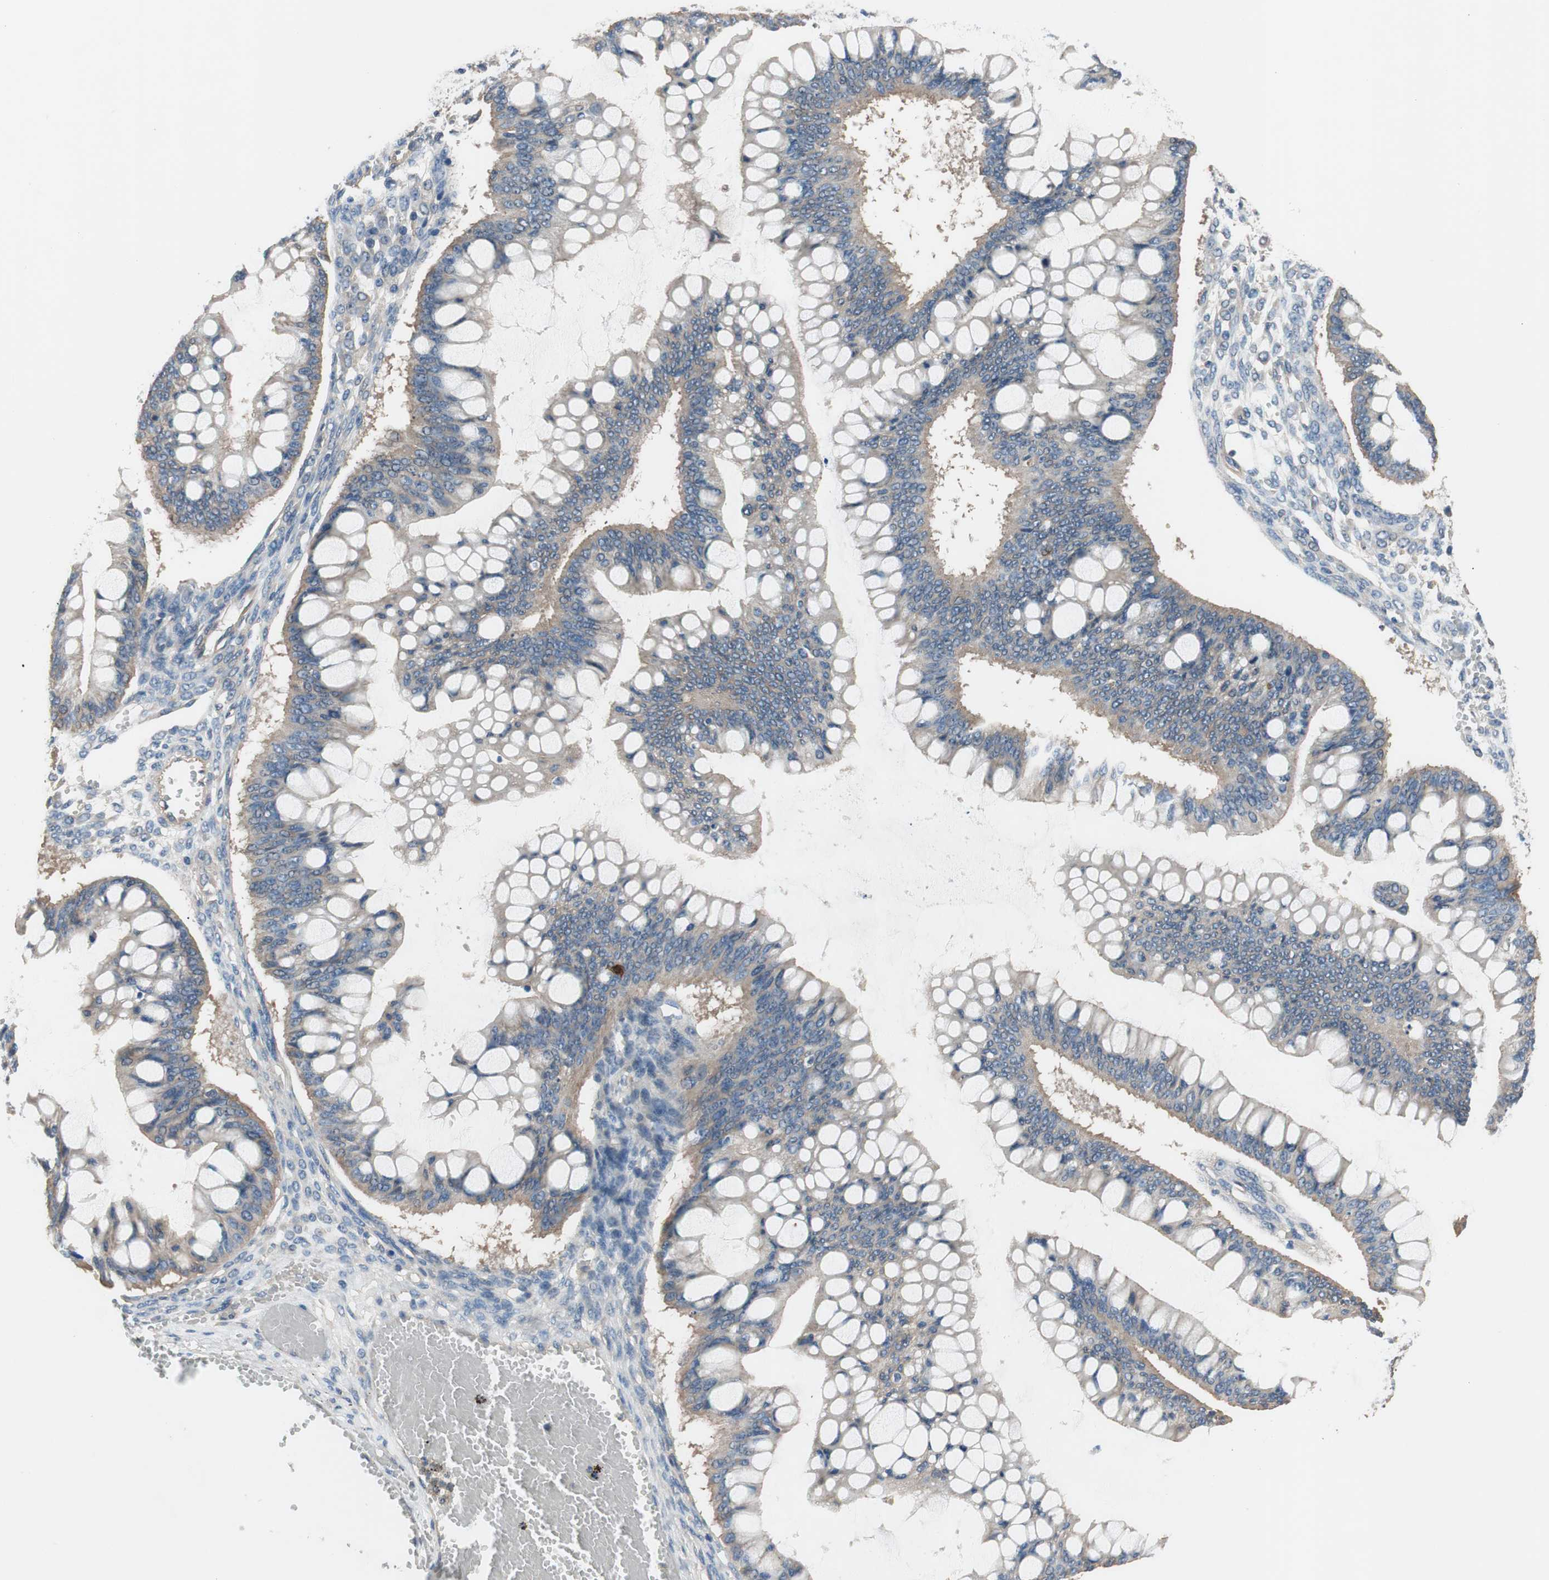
{"staining": {"intensity": "moderate", "quantity": "25%-75%", "location": "cytoplasmic/membranous"}, "tissue": "ovarian cancer", "cell_type": "Tumor cells", "image_type": "cancer", "snomed": [{"axis": "morphology", "description": "Cystadenocarcinoma, mucinous, NOS"}, {"axis": "topography", "description": "Ovary"}], "caption": "A brown stain shows moderate cytoplasmic/membranous positivity of a protein in human ovarian mucinous cystadenocarcinoma tumor cells. Nuclei are stained in blue.", "gene": "CALML3", "patient": {"sex": "female", "age": 73}}